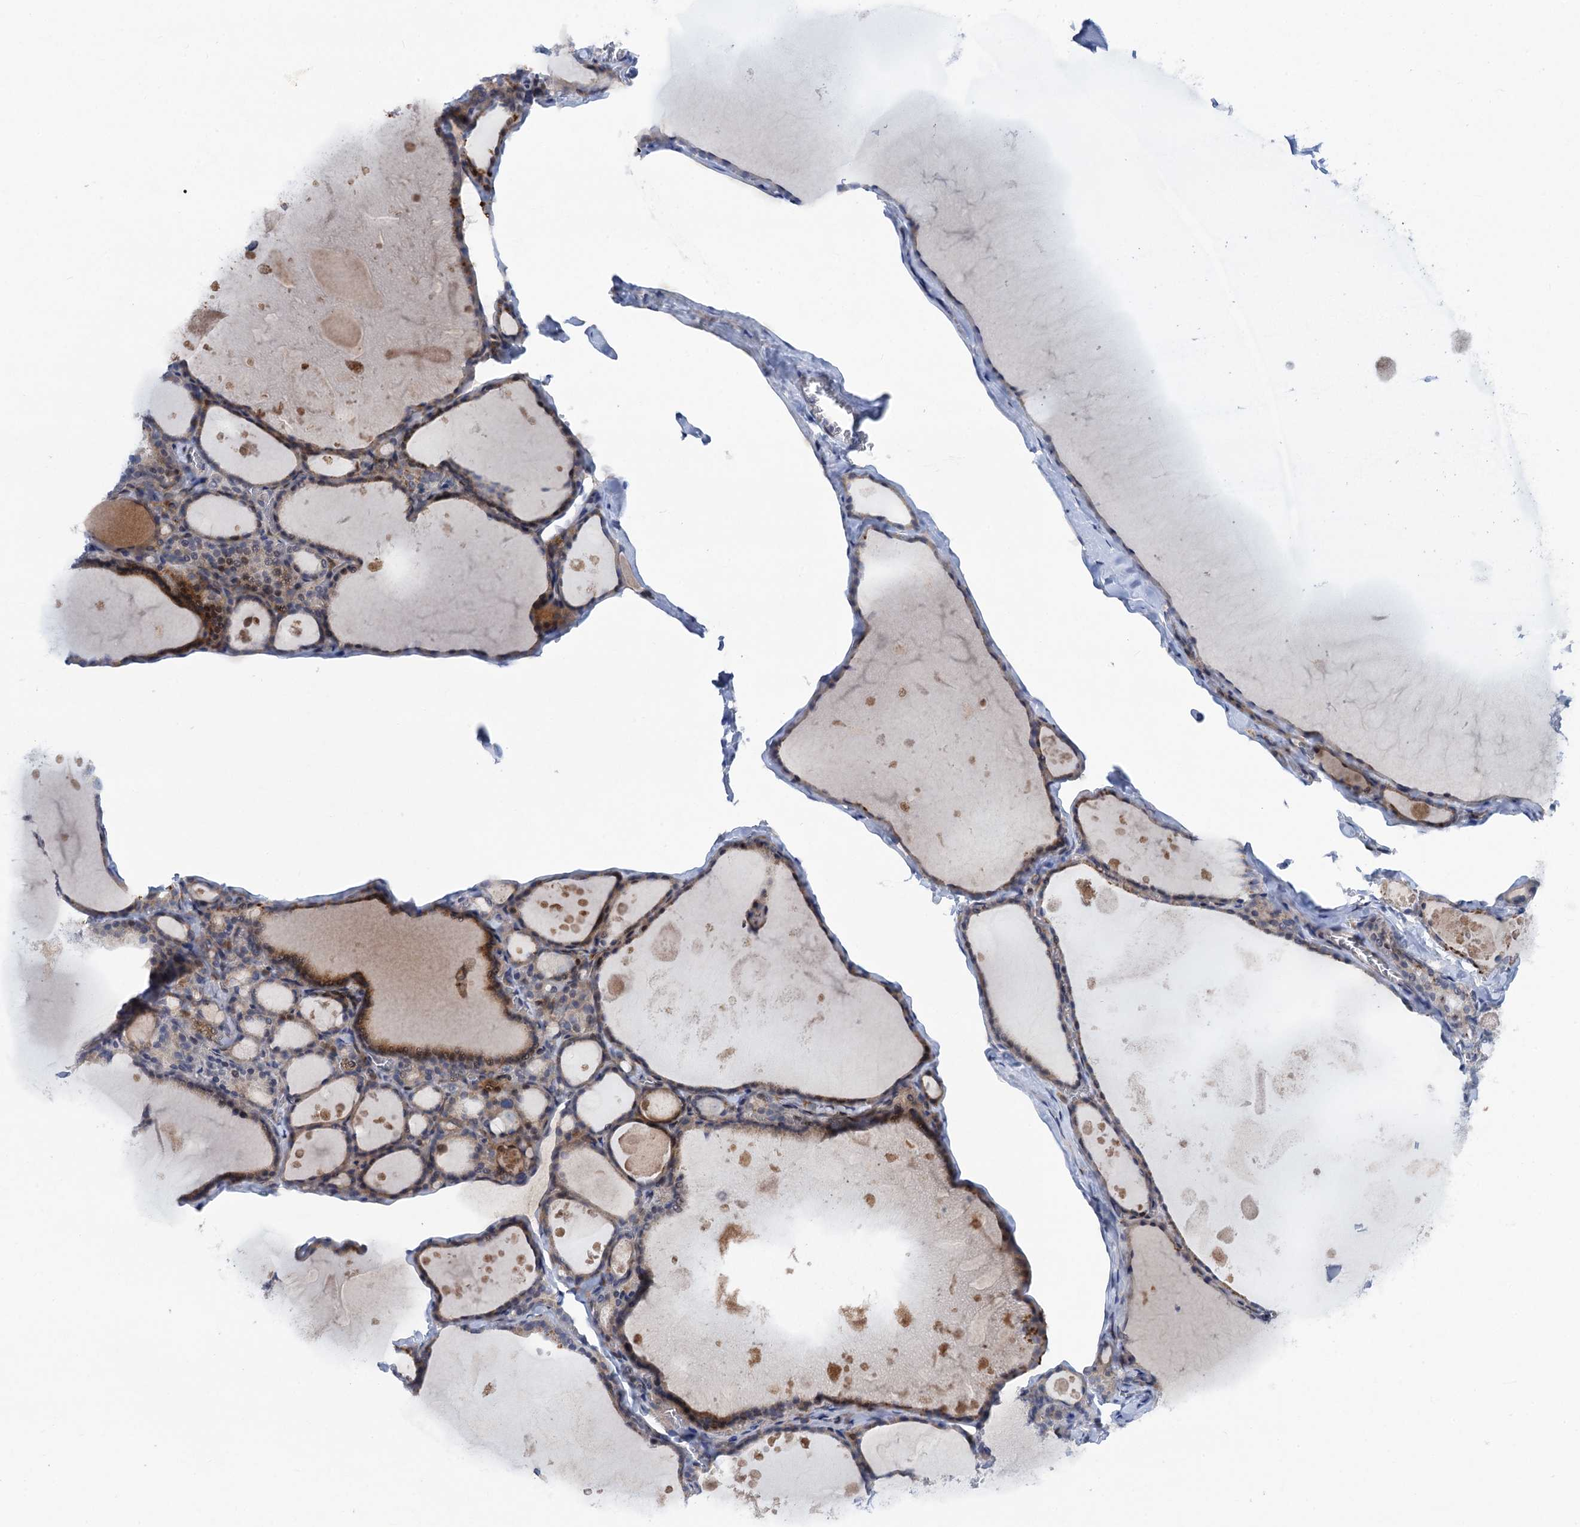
{"staining": {"intensity": "weak", "quantity": "25%-75%", "location": "cytoplasmic/membranous"}, "tissue": "thyroid gland", "cell_type": "Glandular cells", "image_type": "normal", "snomed": [{"axis": "morphology", "description": "Normal tissue, NOS"}, {"axis": "topography", "description": "Thyroid gland"}], "caption": "A brown stain shows weak cytoplasmic/membranous positivity of a protein in glandular cells of unremarkable human thyroid gland.", "gene": "QPCTL", "patient": {"sex": "male", "age": 56}}